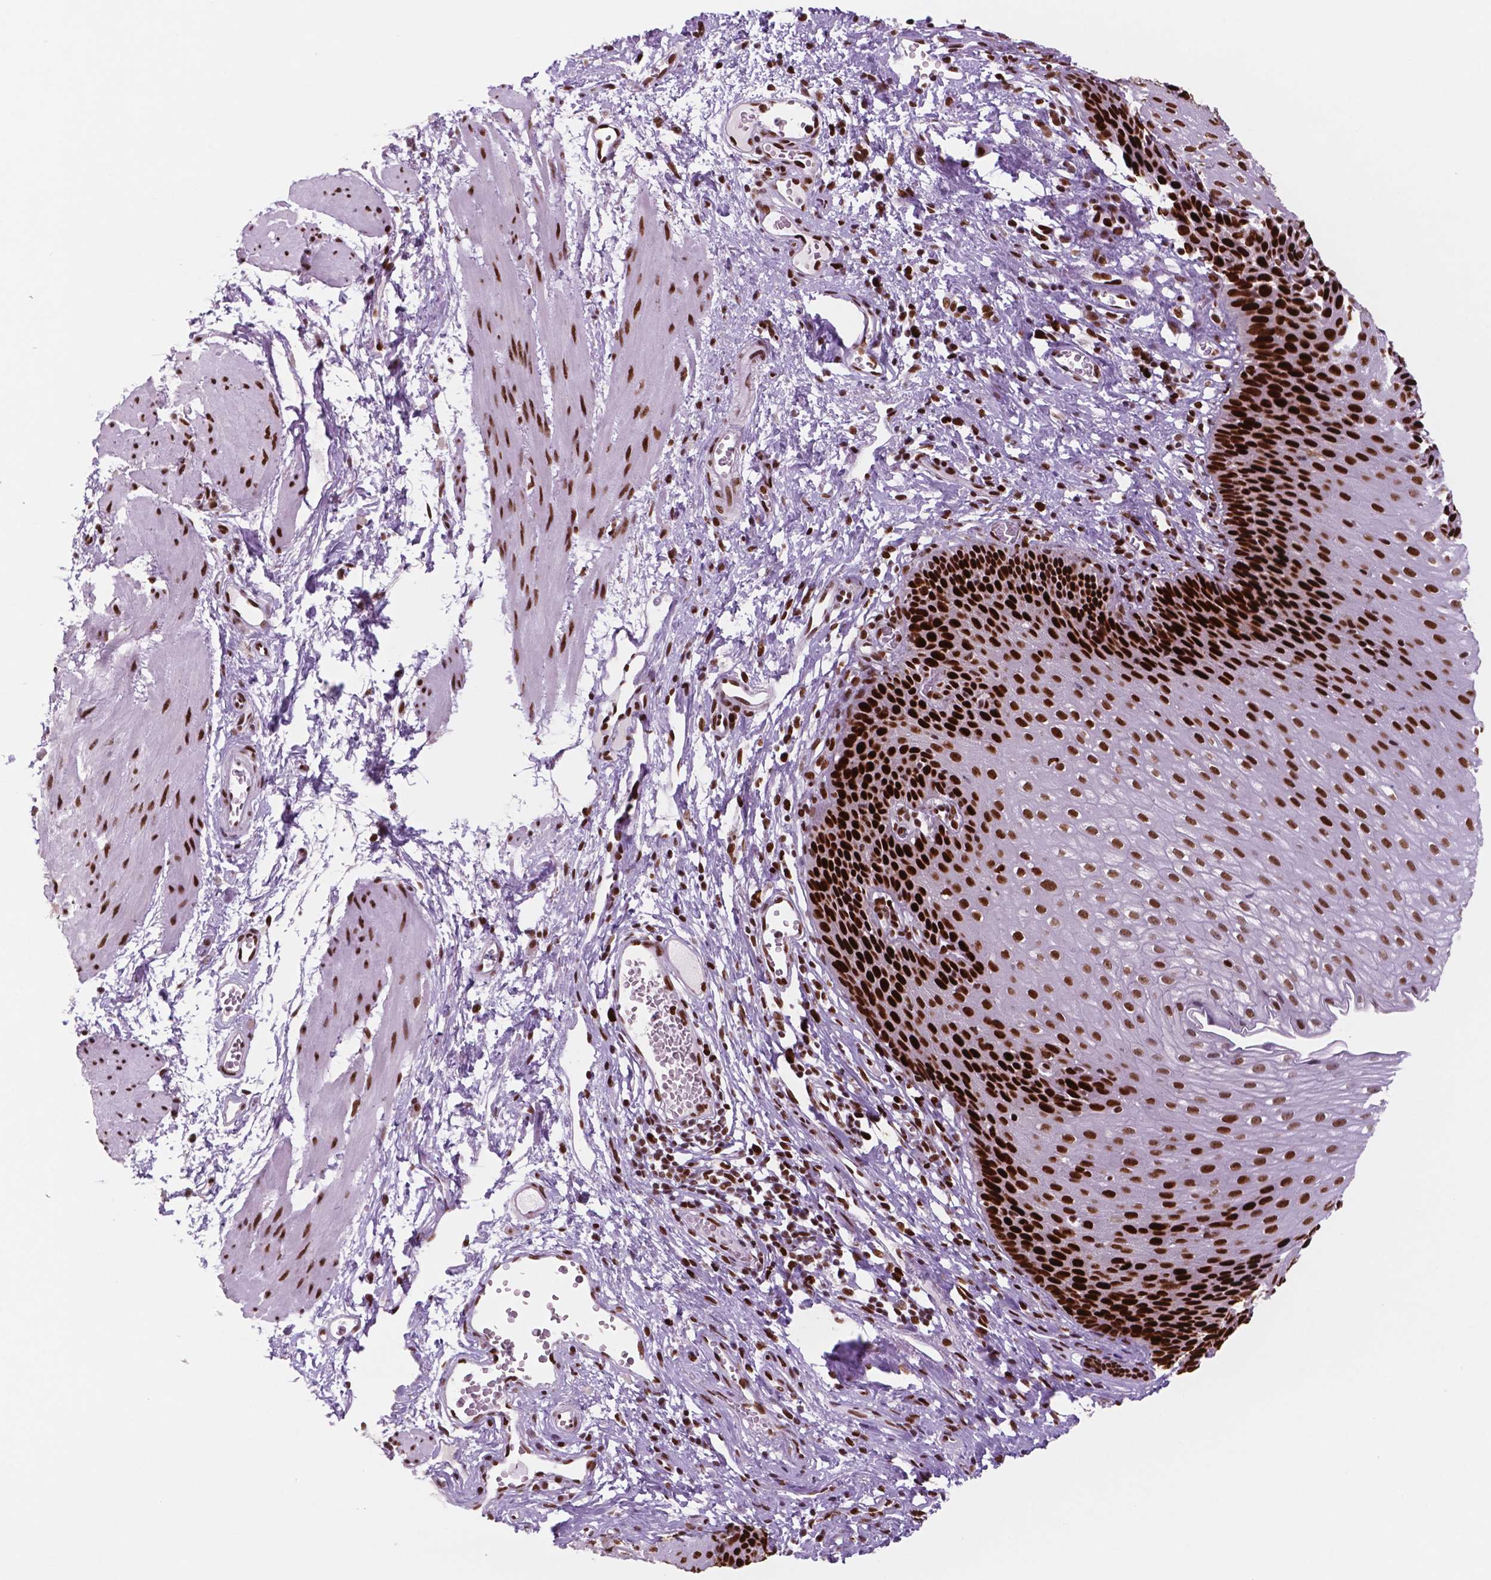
{"staining": {"intensity": "strong", "quantity": ">75%", "location": "nuclear"}, "tissue": "esophagus", "cell_type": "Squamous epithelial cells", "image_type": "normal", "snomed": [{"axis": "morphology", "description": "Normal tissue, NOS"}, {"axis": "topography", "description": "Esophagus"}], "caption": "Immunohistochemistry (IHC) (DAB) staining of normal esophagus demonstrates strong nuclear protein expression in approximately >75% of squamous epithelial cells.", "gene": "MSH6", "patient": {"sex": "male", "age": 72}}